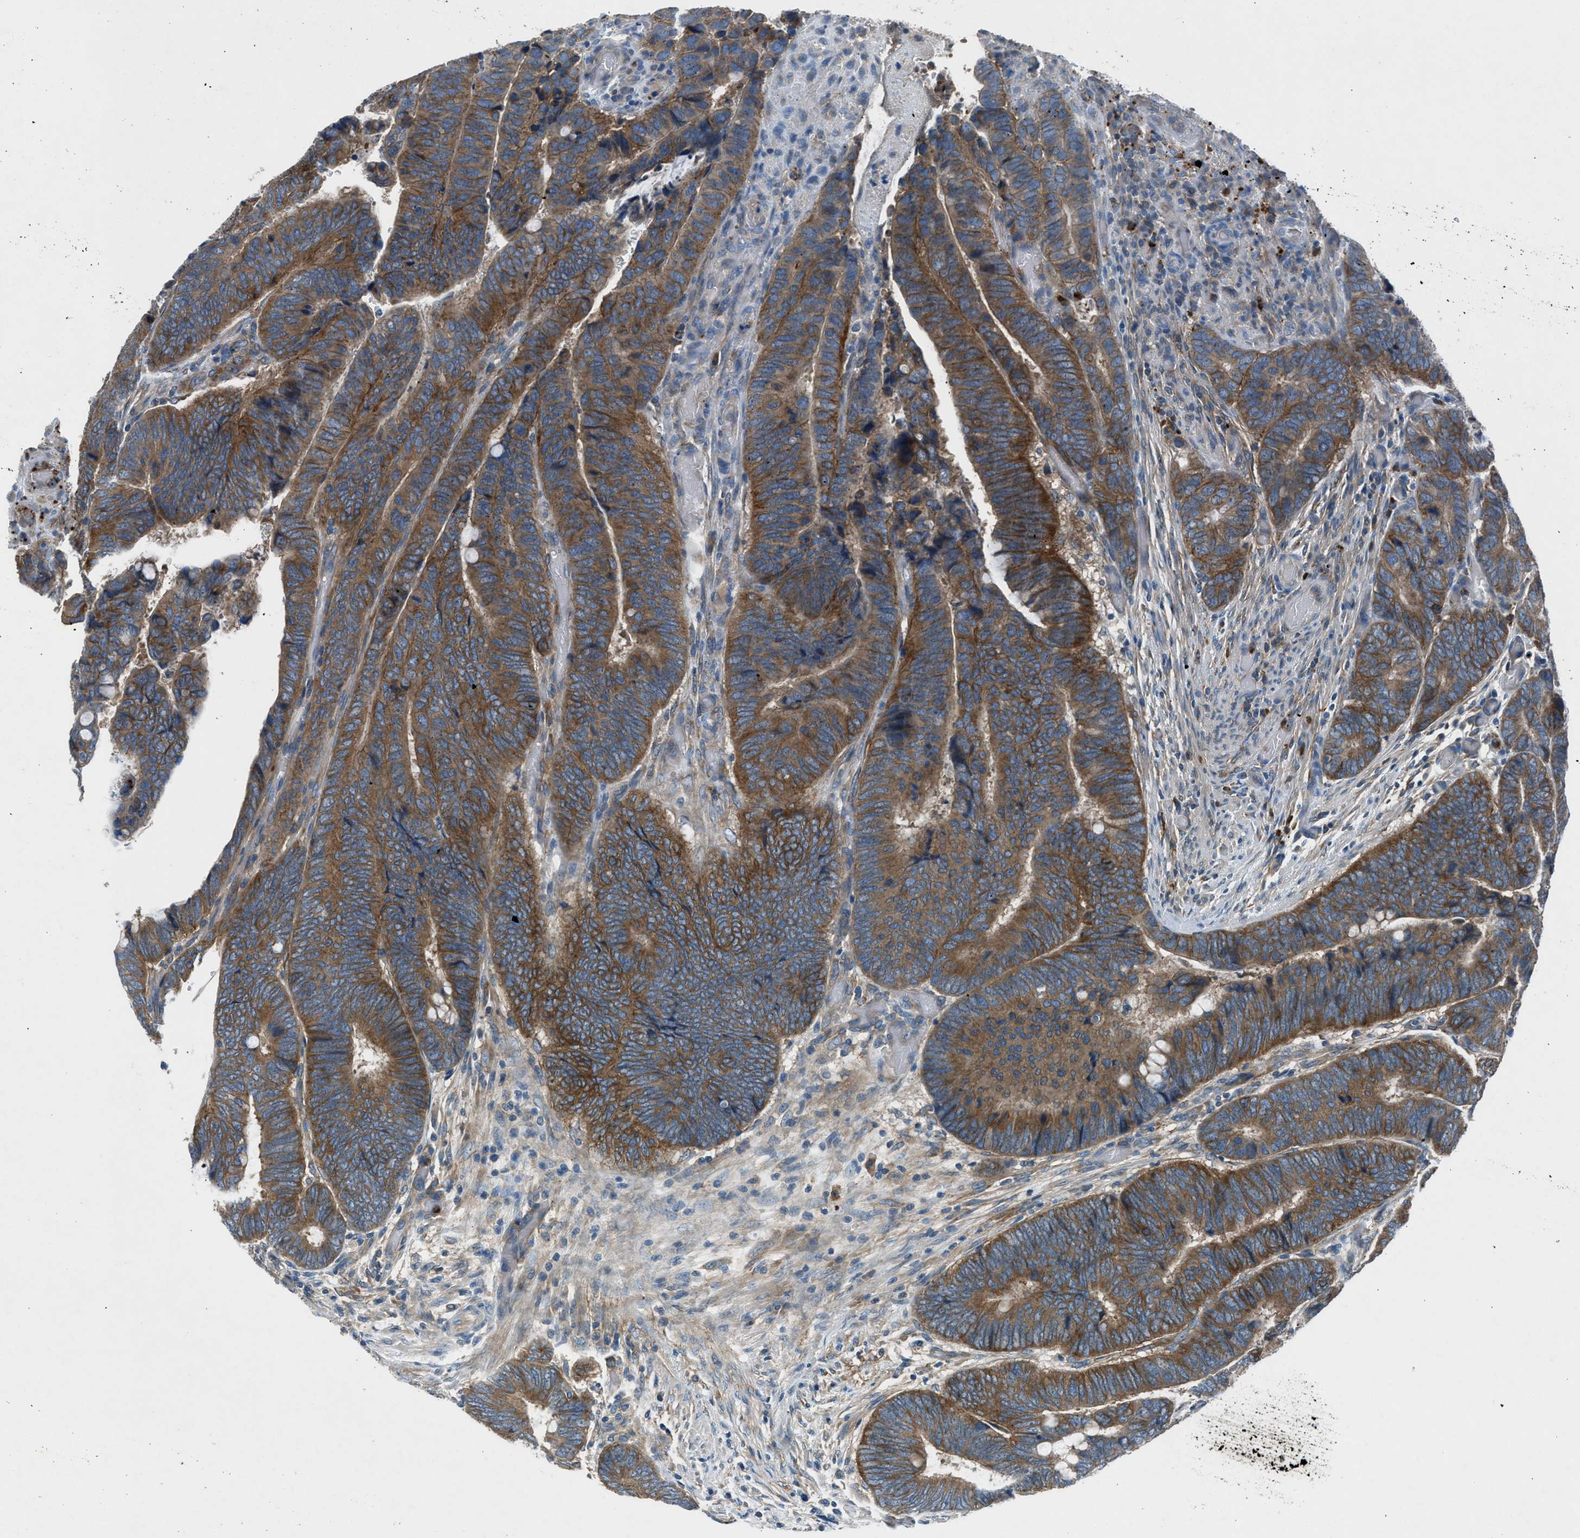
{"staining": {"intensity": "moderate", "quantity": ">75%", "location": "cytoplasmic/membranous"}, "tissue": "colorectal cancer", "cell_type": "Tumor cells", "image_type": "cancer", "snomed": [{"axis": "morphology", "description": "Normal tissue, NOS"}, {"axis": "morphology", "description": "Adenocarcinoma, NOS"}, {"axis": "topography", "description": "Rectum"}], "caption": "This image shows IHC staining of human colorectal cancer, with medium moderate cytoplasmic/membranous staining in about >75% of tumor cells.", "gene": "BMP1", "patient": {"sex": "male", "age": 92}}